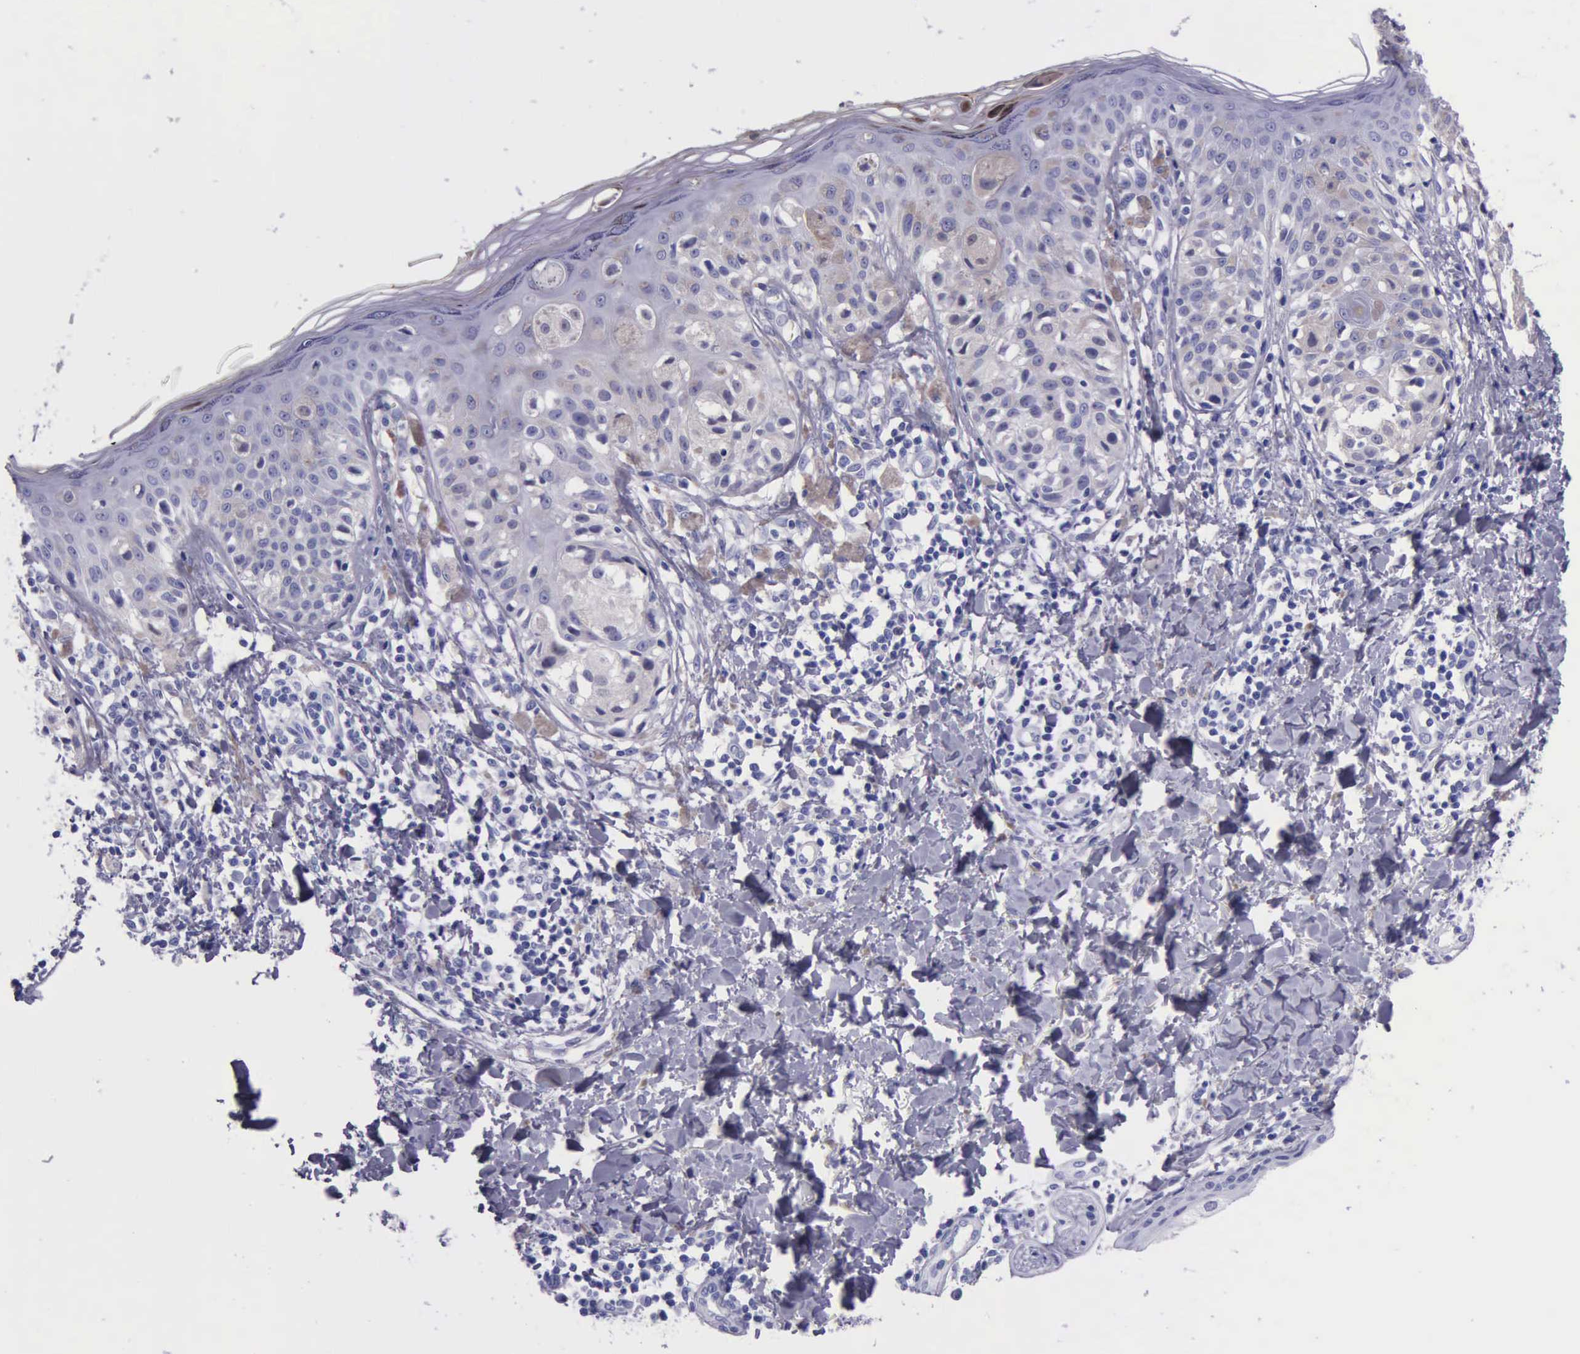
{"staining": {"intensity": "negative", "quantity": "none", "location": "none"}, "tissue": "melanoma", "cell_type": "Tumor cells", "image_type": "cancer", "snomed": [{"axis": "morphology", "description": "Malignant melanoma, NOS"}, {"axis": "topography", "description": "Skin"}], "caption": "This is an immunohistochemistry (IHC) image of human malignant melanoma. There is no staining in tumor cells.", "gene": "KLK3", "patient": {"sex": "female", "age": 55}}